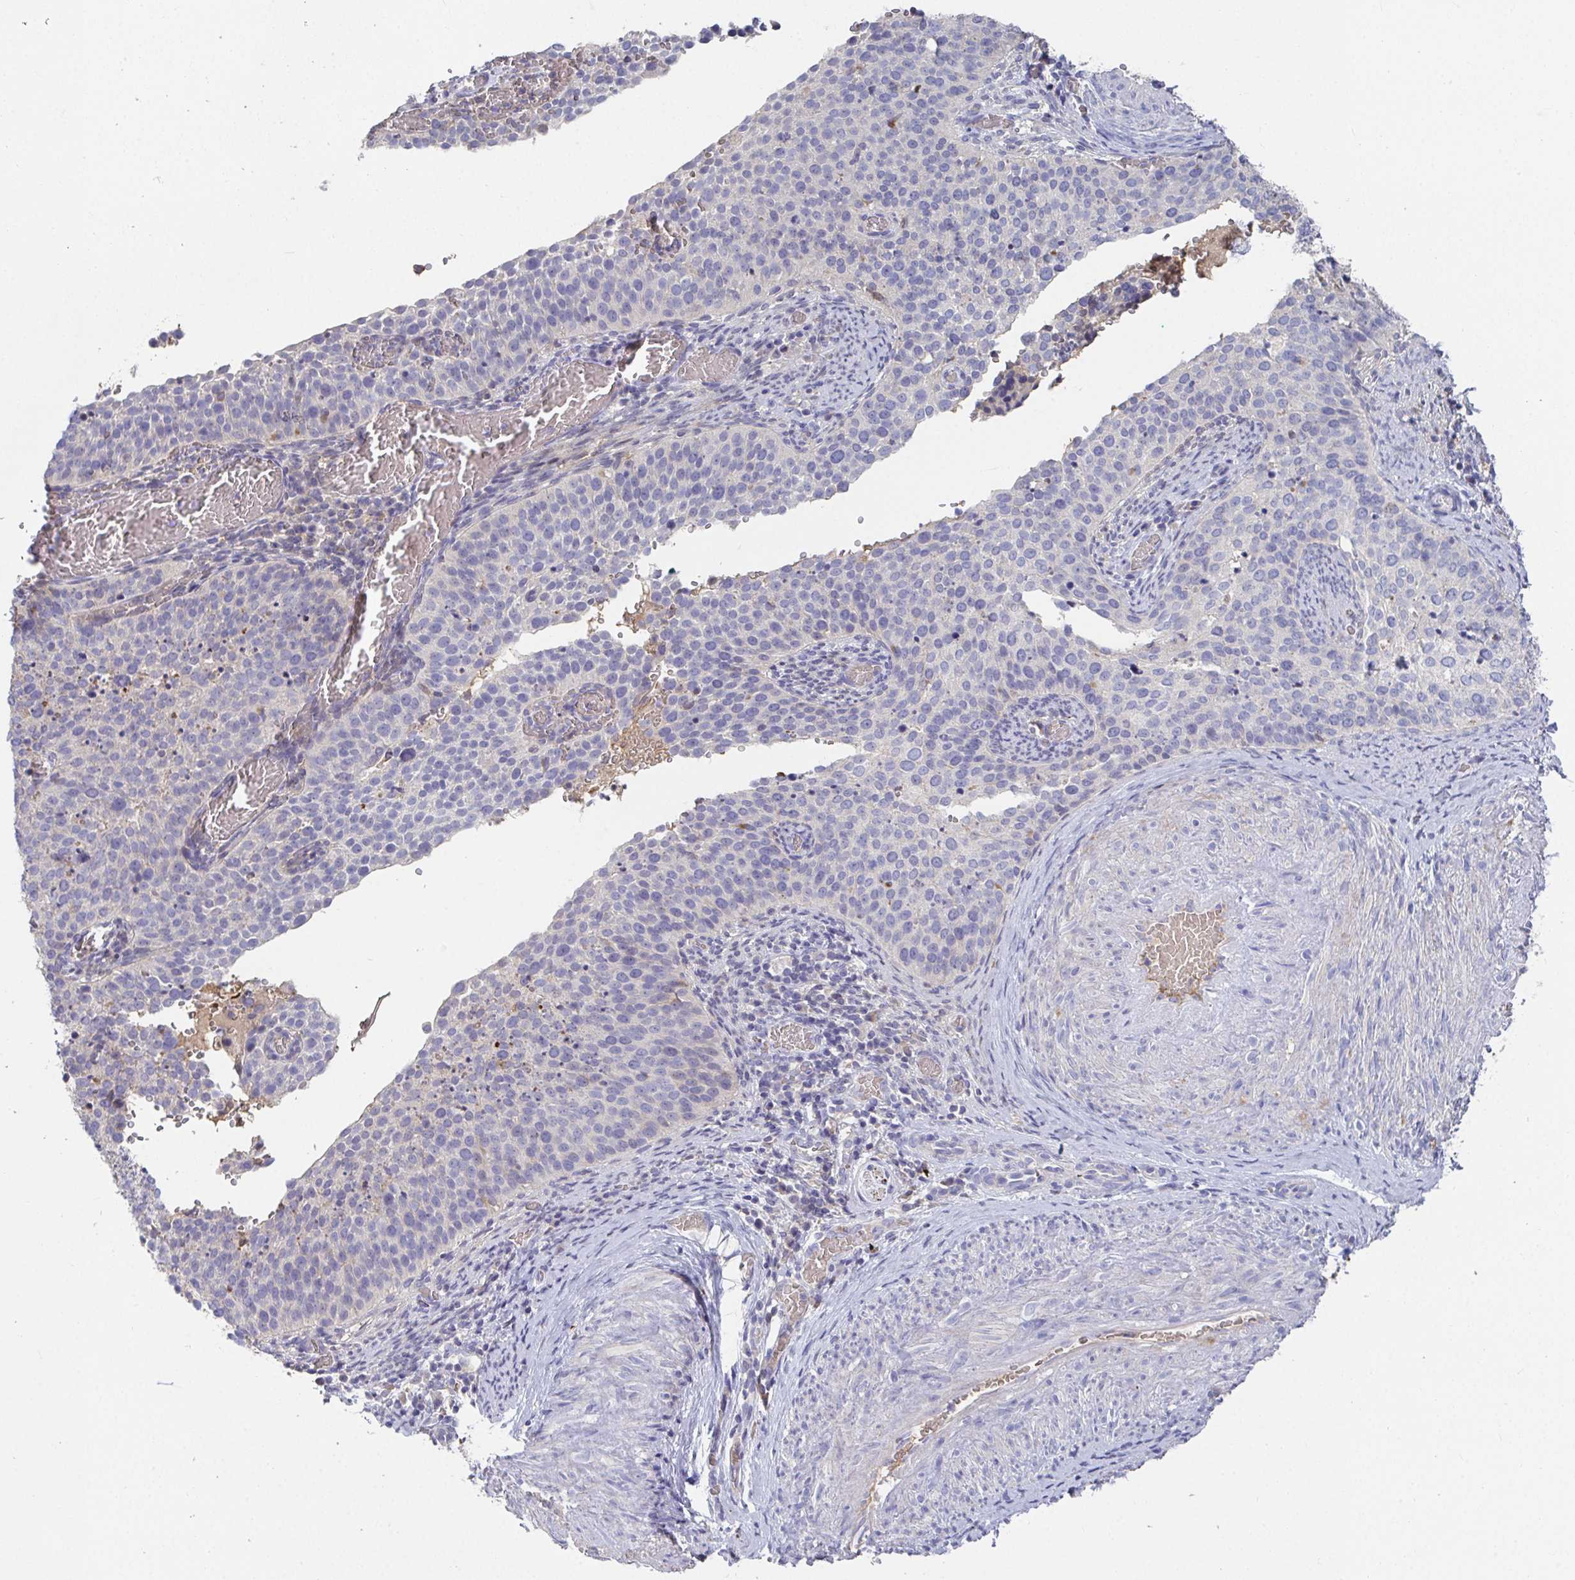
{"staining": {"intensity": "negative", "quantity": "none", "location": "none"}, "tissue": "cervical cancer", "cell_type": "Tumor cells", "image_type": "cancer", "snomed": [{"axis": "morphology", "description": "Squamous cell carcinoma, NOS"}, {"axis": "topography", "description": "Cervix"}], "caption": "Histopathology image shows no protein expression in tumor cells of cervical cancer tissue.", "gene": "ANO5", "patient": {"sex": "female", "age": 44}}